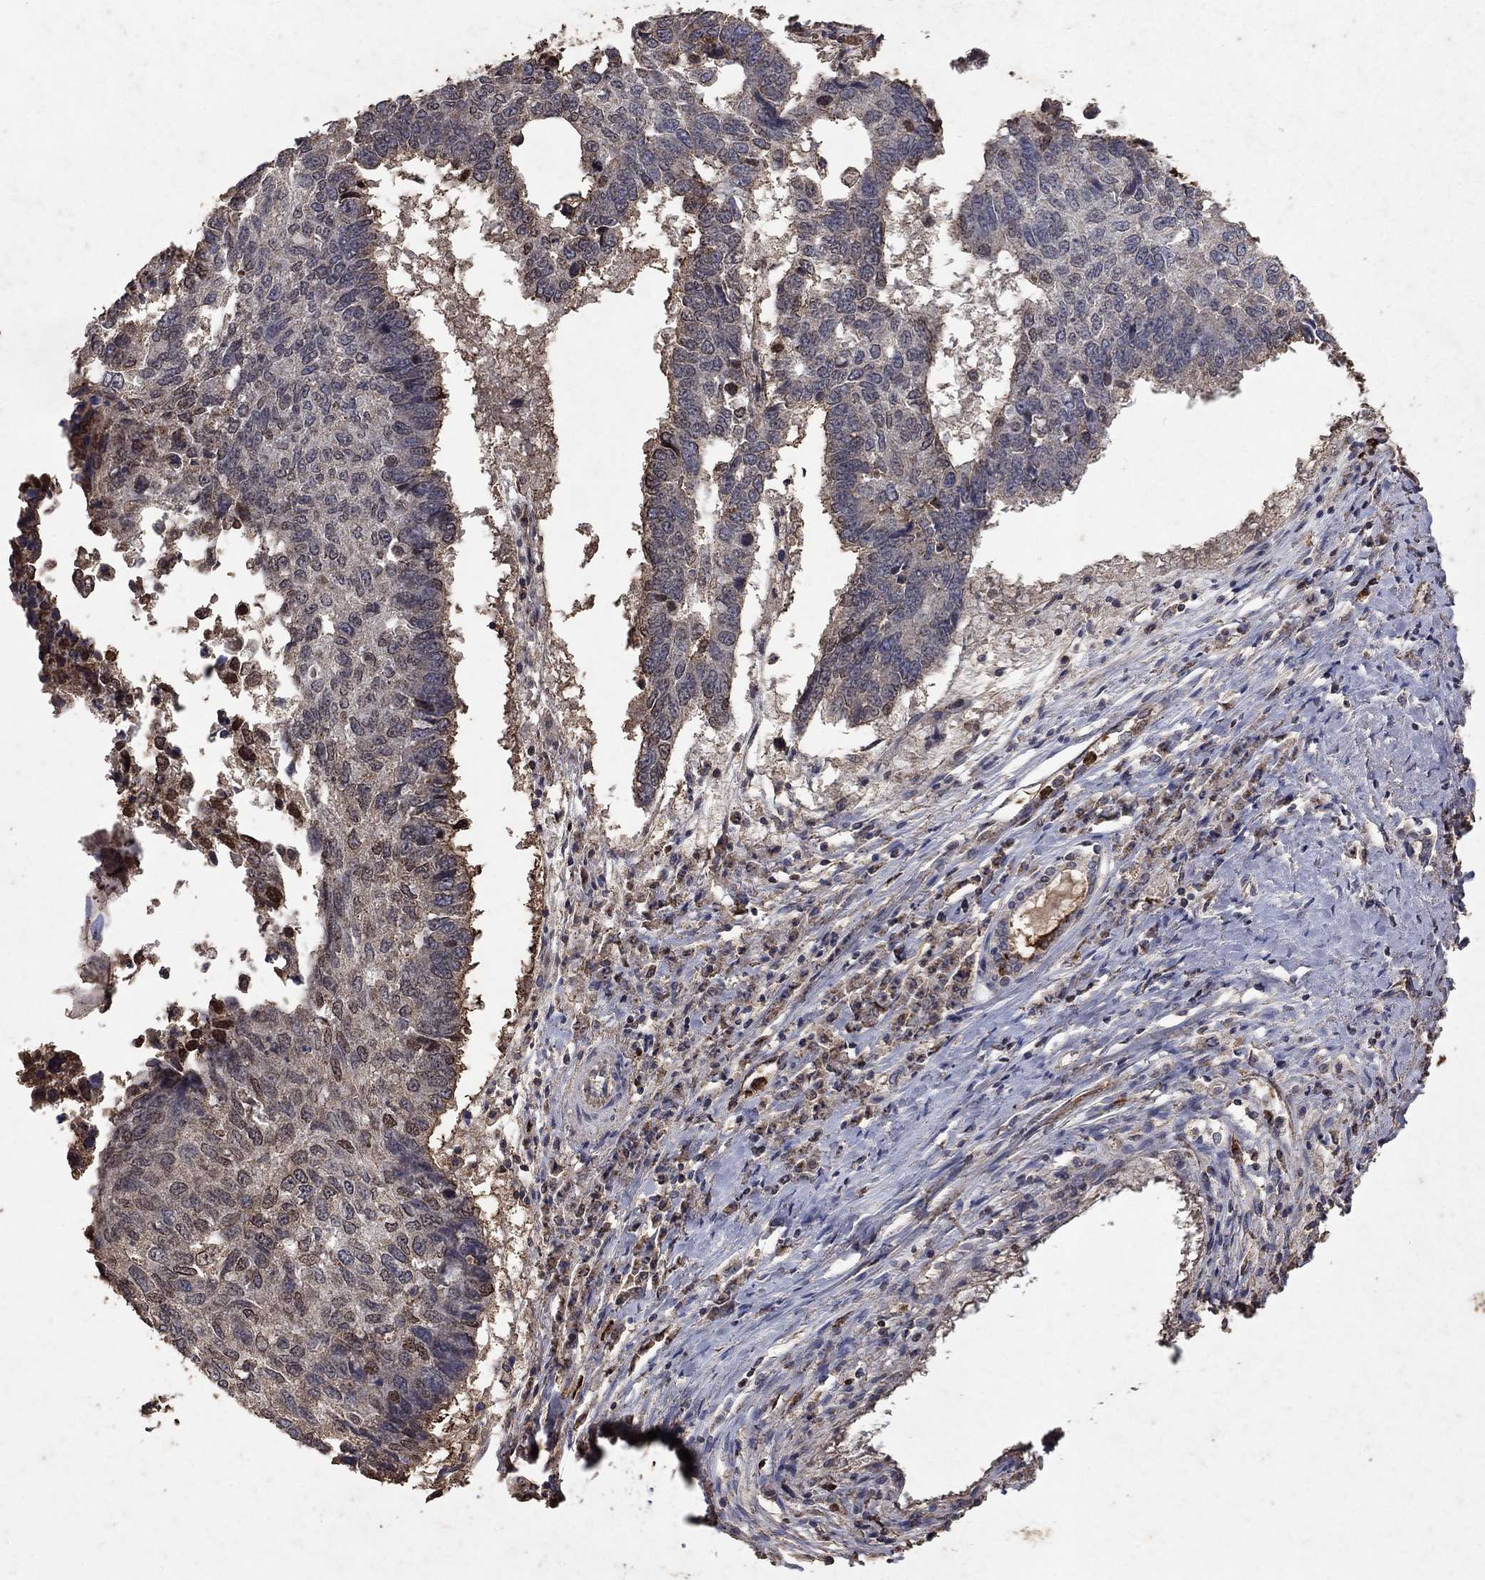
{"staining": {"intensity": "moderate", "quantity": "<25%", "location": "cytoplasmic/membranous,nuclear"}, "tissue": "lung cancer", "cell_type": "Tumor cells", "image_type": "cancer", "snomed": [{"axis": "morphology", "description": "Squamous cell carcinoma, NOS"}, {"axis": "topography", "description": "Lung"}], "caption": "This is a photomicrograph of IHC staining of lung cancer (squamous cell carcinoma), which shows moderate positivity in the cytoplasmic/membranous and nuclear of tumor cells.", "gene": "CD24", "patient": {"sex": "male", "age": 73}}